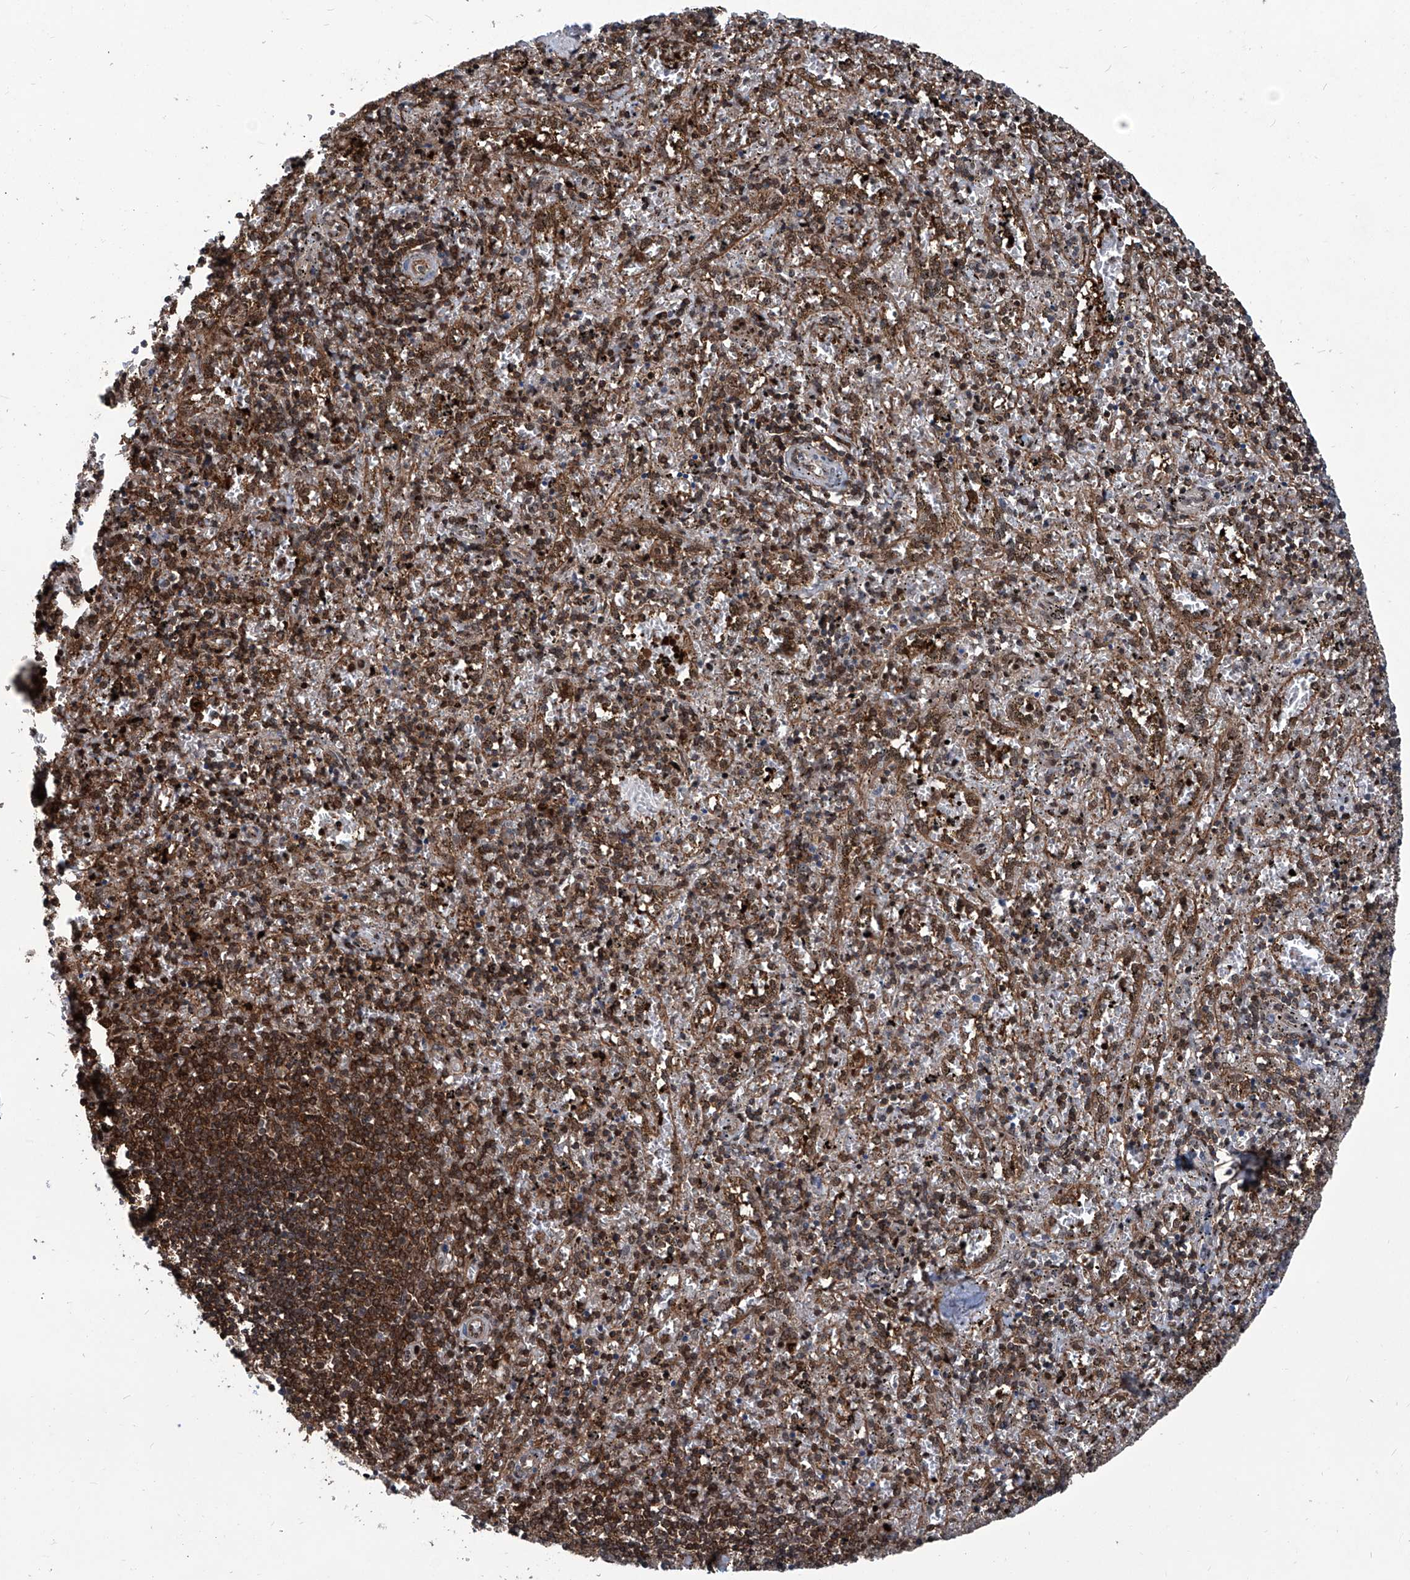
{"staining": {"intensity": "moderate", "quantity": "25%-75%", "location": "nuclear"}, "tissue": "spleen", "cell_type": "Cells in red pulp", "image_type": "normal", "snomed": [{"axis": "morphology", "description": "Normal tissue, NOS"}, {"axis": "topography", "description": "Spleen"}], "caption": "IHC of normal human spleen reveals medium levels of moderate nuclear positivity in approximately 25%-75% of cells in red pulp.", "gene": "PSMB1", "patient": {"sex": "male", "age": 11}}